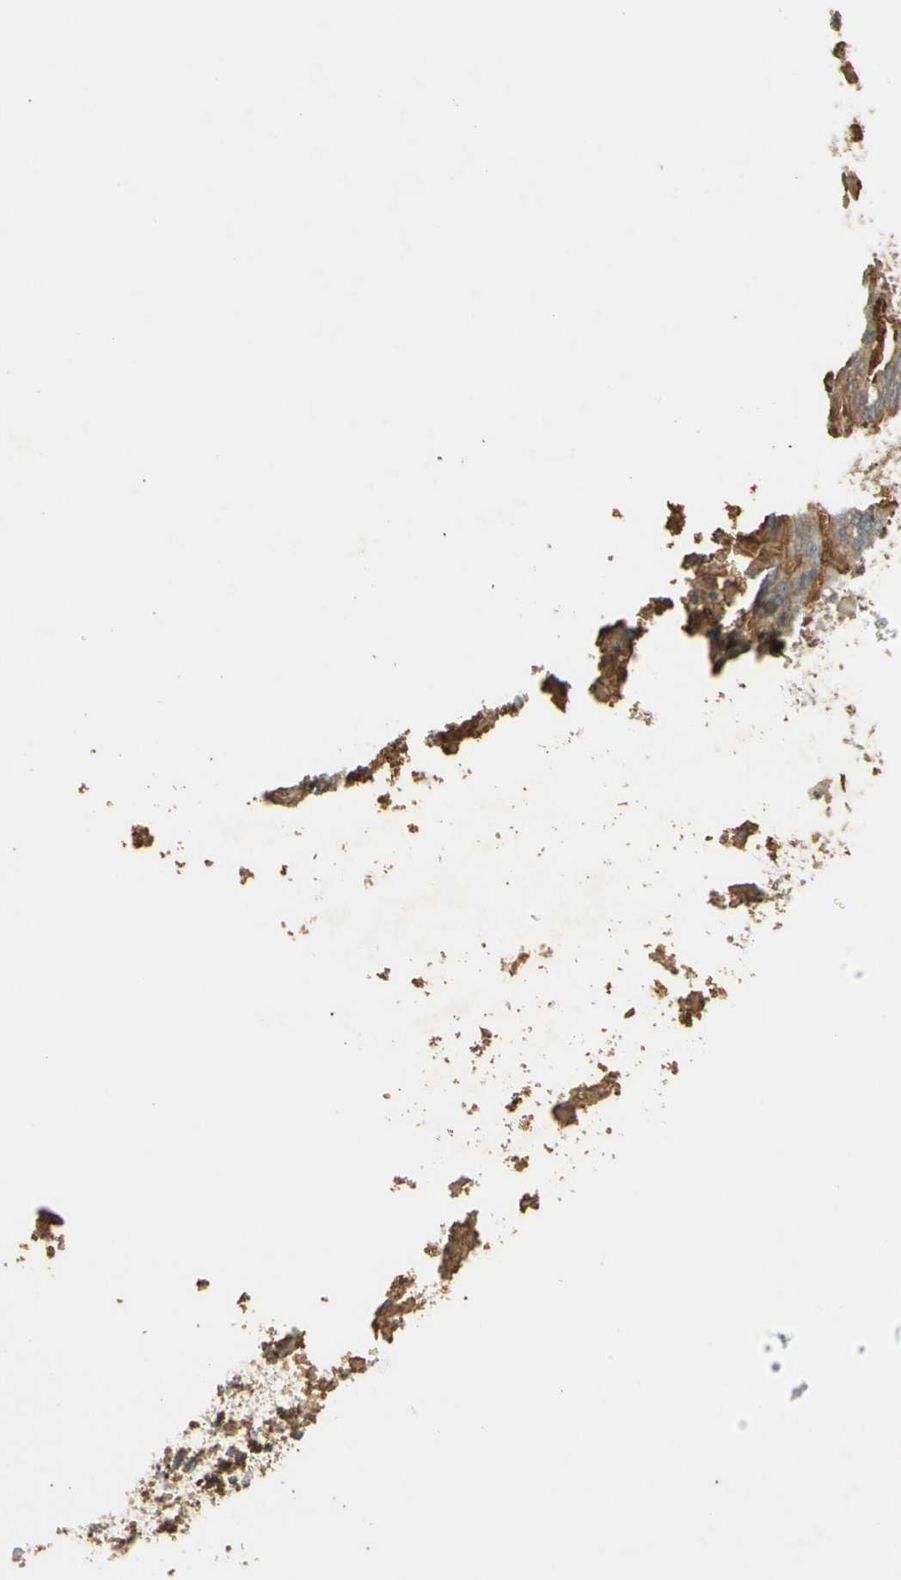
{"staining": {"intensity": "weak", "quantity": ">75%", "location": "cytoplasmic/membranous"}, "tissue": "ovarian cancer", "cell_type": "Tumor cells", "image_type": "cancer", "snomed": [{"axis": "morphology", "description": "Cystadenocarcinoma, mucinous, NOS"}, {"axis": "topography", "description": "Ovary"}], "caption": "About >75% of tumor cells in ovarian cancer (mucinous cystadenocarcinoma) exhibit weak cytoplasmic/membranous protein expression as visualized by brown immunohistochemical staining.", "gene": "STX11", "patient": {"sex": "female", "age": 37}}